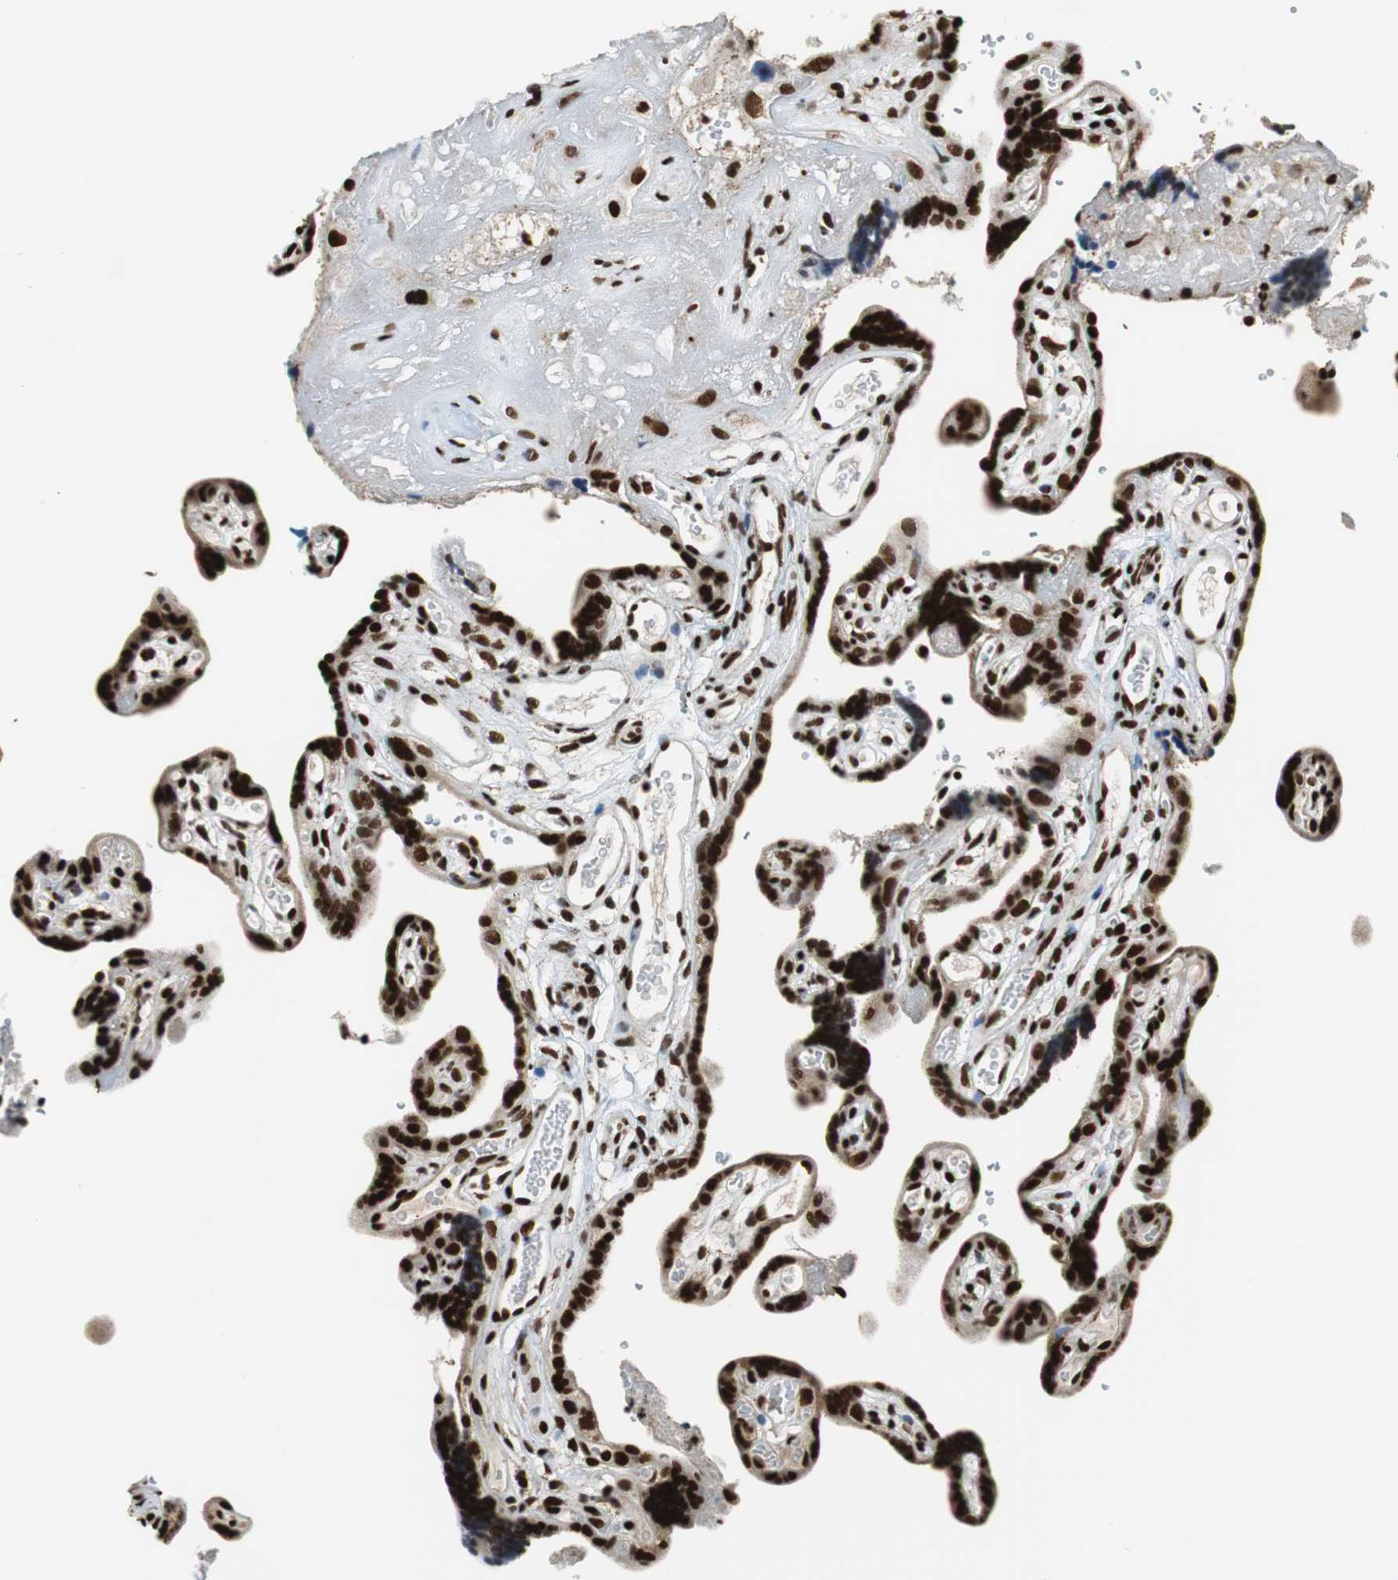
{"staining": {"intensity": "strong", "quantity": ">75%", "location": "nuclear"}, "tissue": "placenta", "cell_type": "Decidual cells", "image_type": "normal", "snomed": [{"axis": "morphology", "description": "Normal tissue, NOS"}, {"axis": "topography", "description": "Placenta"}], "caption": "Approximately >75% of decidual cells in normal placenta exhibit strong nuclear protein expression as visualized by brown immunohistochemical staining.", "gene": "HDAC1", "patient": {"sex": "female", "age": 30}}